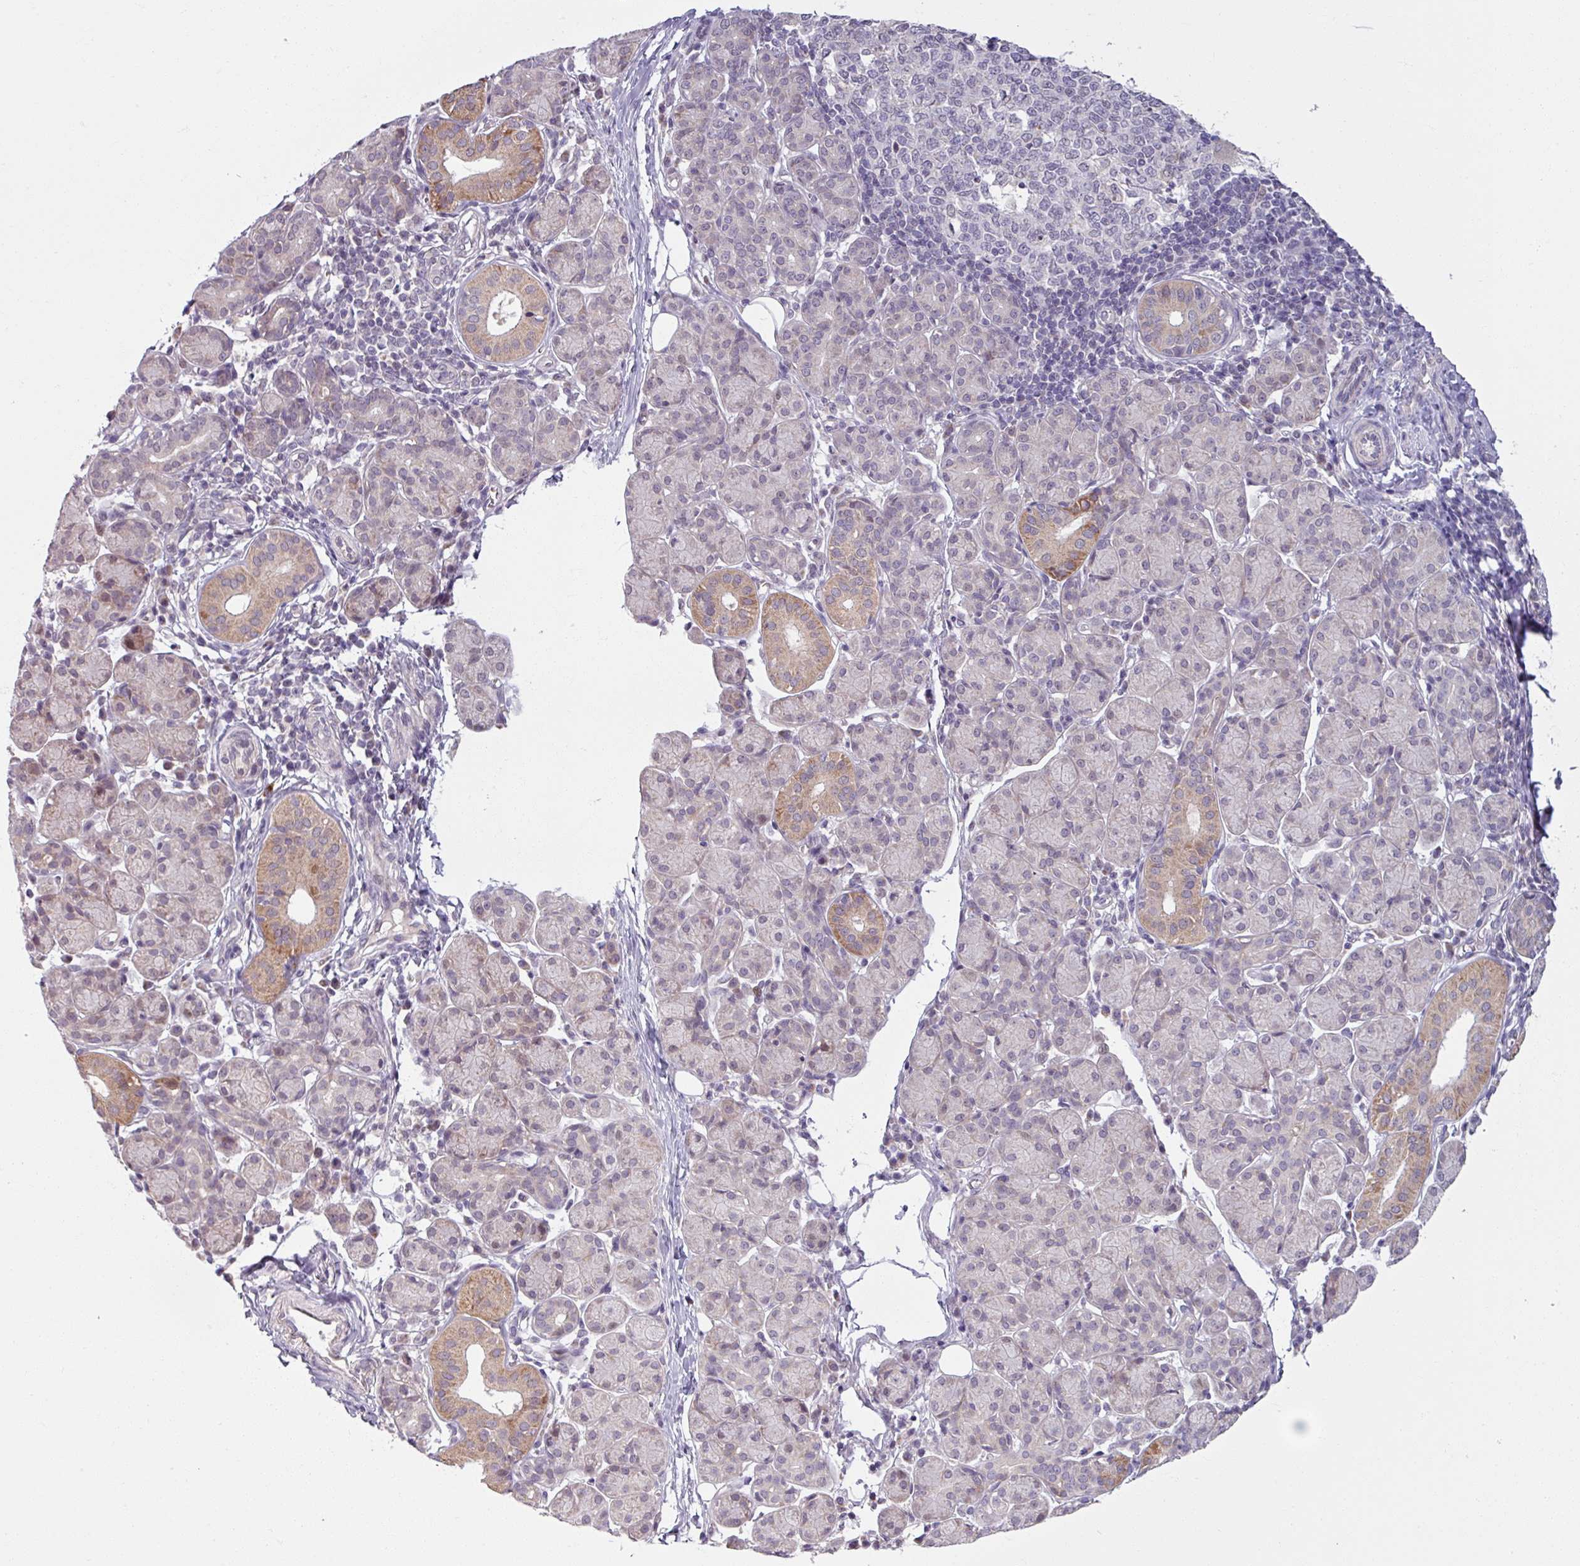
{"staining": {"intensity": "moderate", "quantity": "<25%", "location": "cytoplasmic/membranous"}, "tissue": "salivary gland", "cell_type": "Glandular cells", "image_type": "normal", "snomed": [{"axis": "morphology", "description": "Normal tissue, NOS"}, {"axis": "morphology", "description": "Inflammation, NOS"}, {"axis": "topography", "description": "Lymph node"}, {"axis": "topography", "description": "Salivary gland"}], "caption": "Protein expression analysis of normal salivary gland shows moderate cytoplasmic/membranous expression in approximately <25% of glandular cells. Ihc stains the protein of interest in brown and the nuclei are stained blue.", "gene": "OGFOD3", "patient": {"sex": "male", "age": 3}}